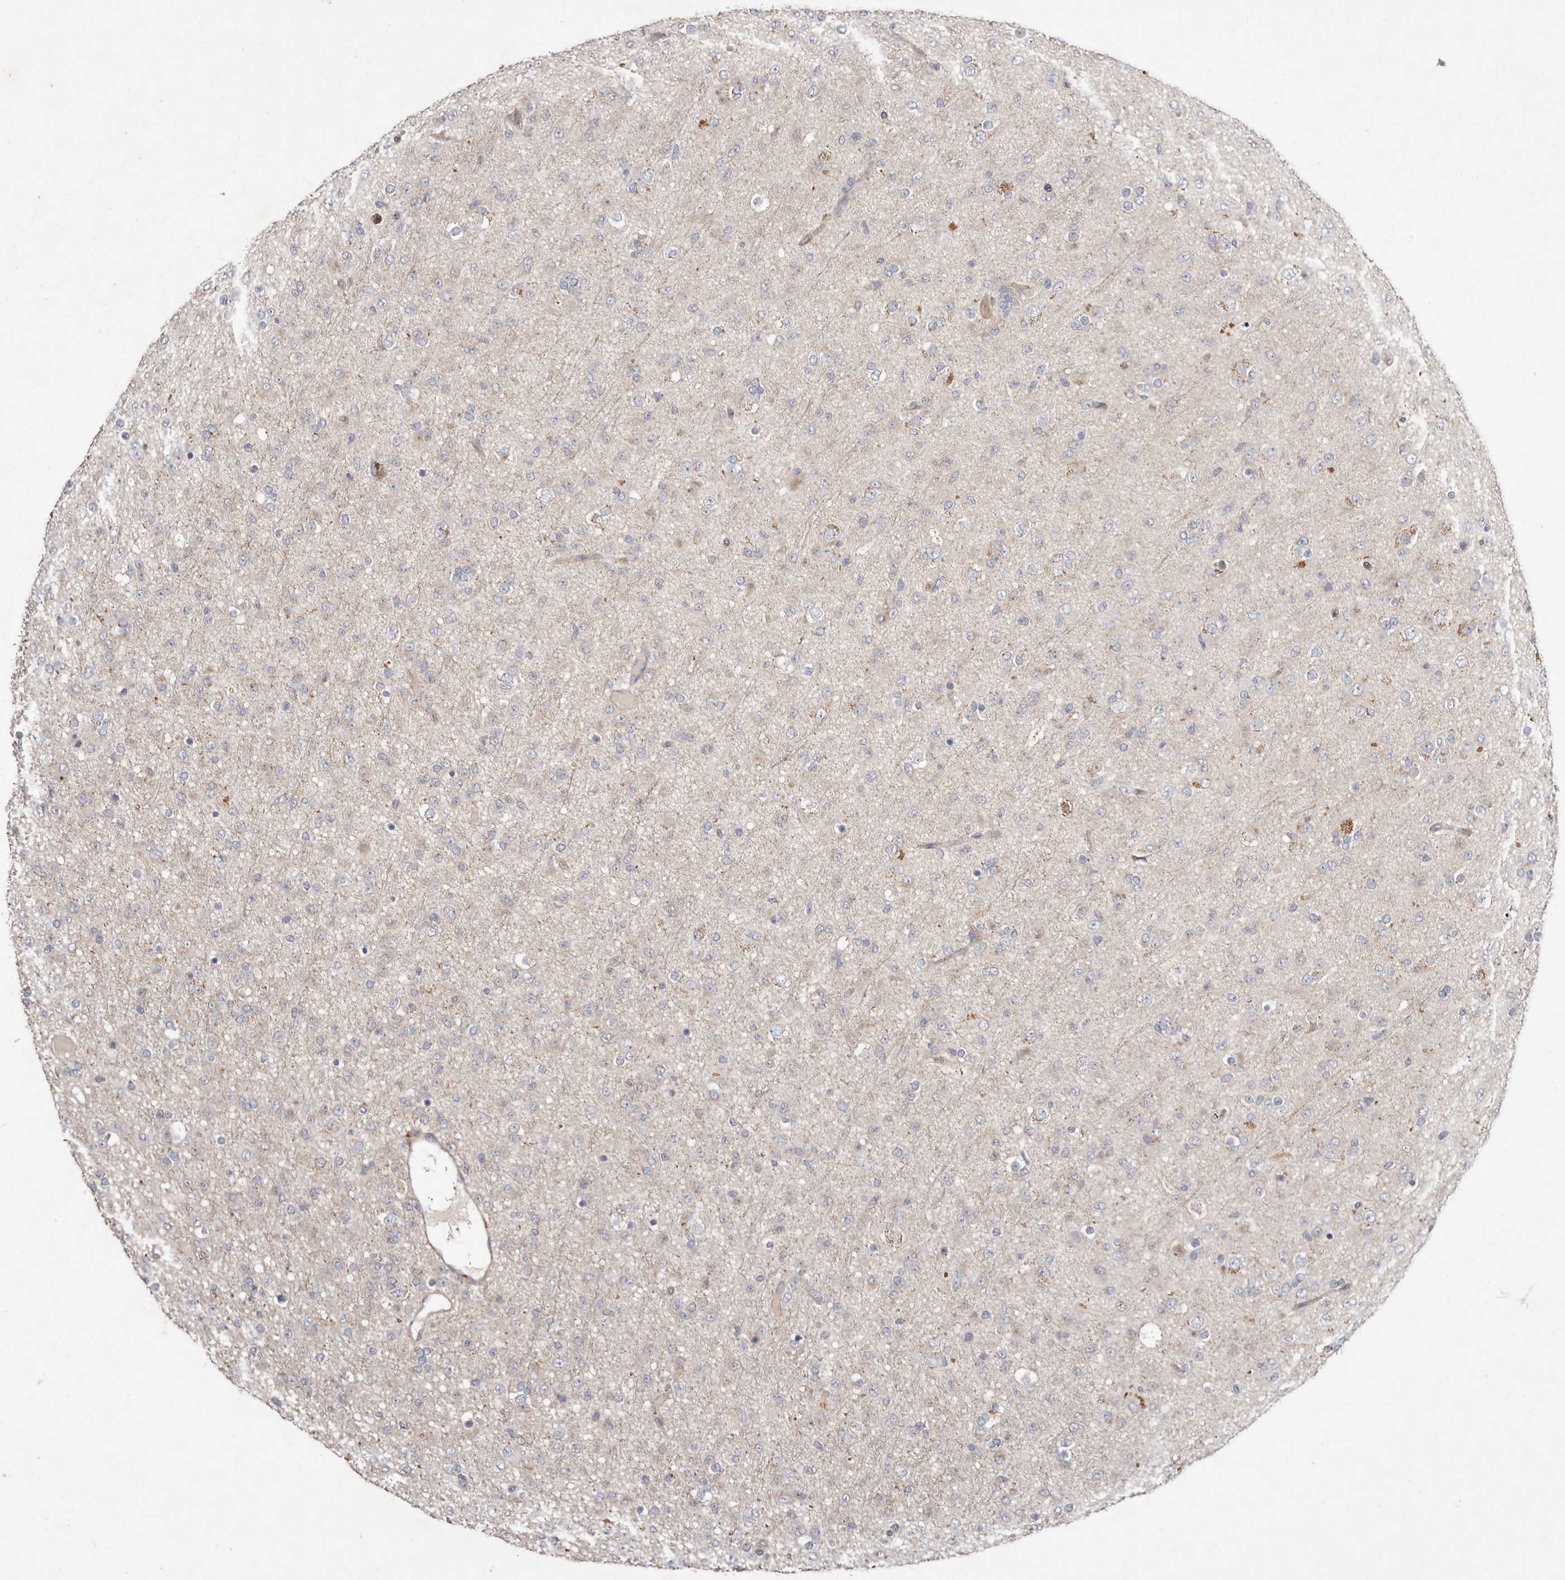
{"staining": {"intensity": "negative", "quantity": "none", "location": "none"}, "tissue": "glioma", "cell_type": "Tumor cells", "image_type": "cancer", "snomed": [{"axis": "morphology", "description": "Glioma, malignant, Low grade"}, {"axis": "topography", "description": "Brain"}], "caption": "Human low-grade glioma (malignant) stained for a protein using immunohistochemistry (IHC) shows no staining in tumor cells.", "gene": "SLC25A20", "patient": {"sex": "male", "age": 65}}